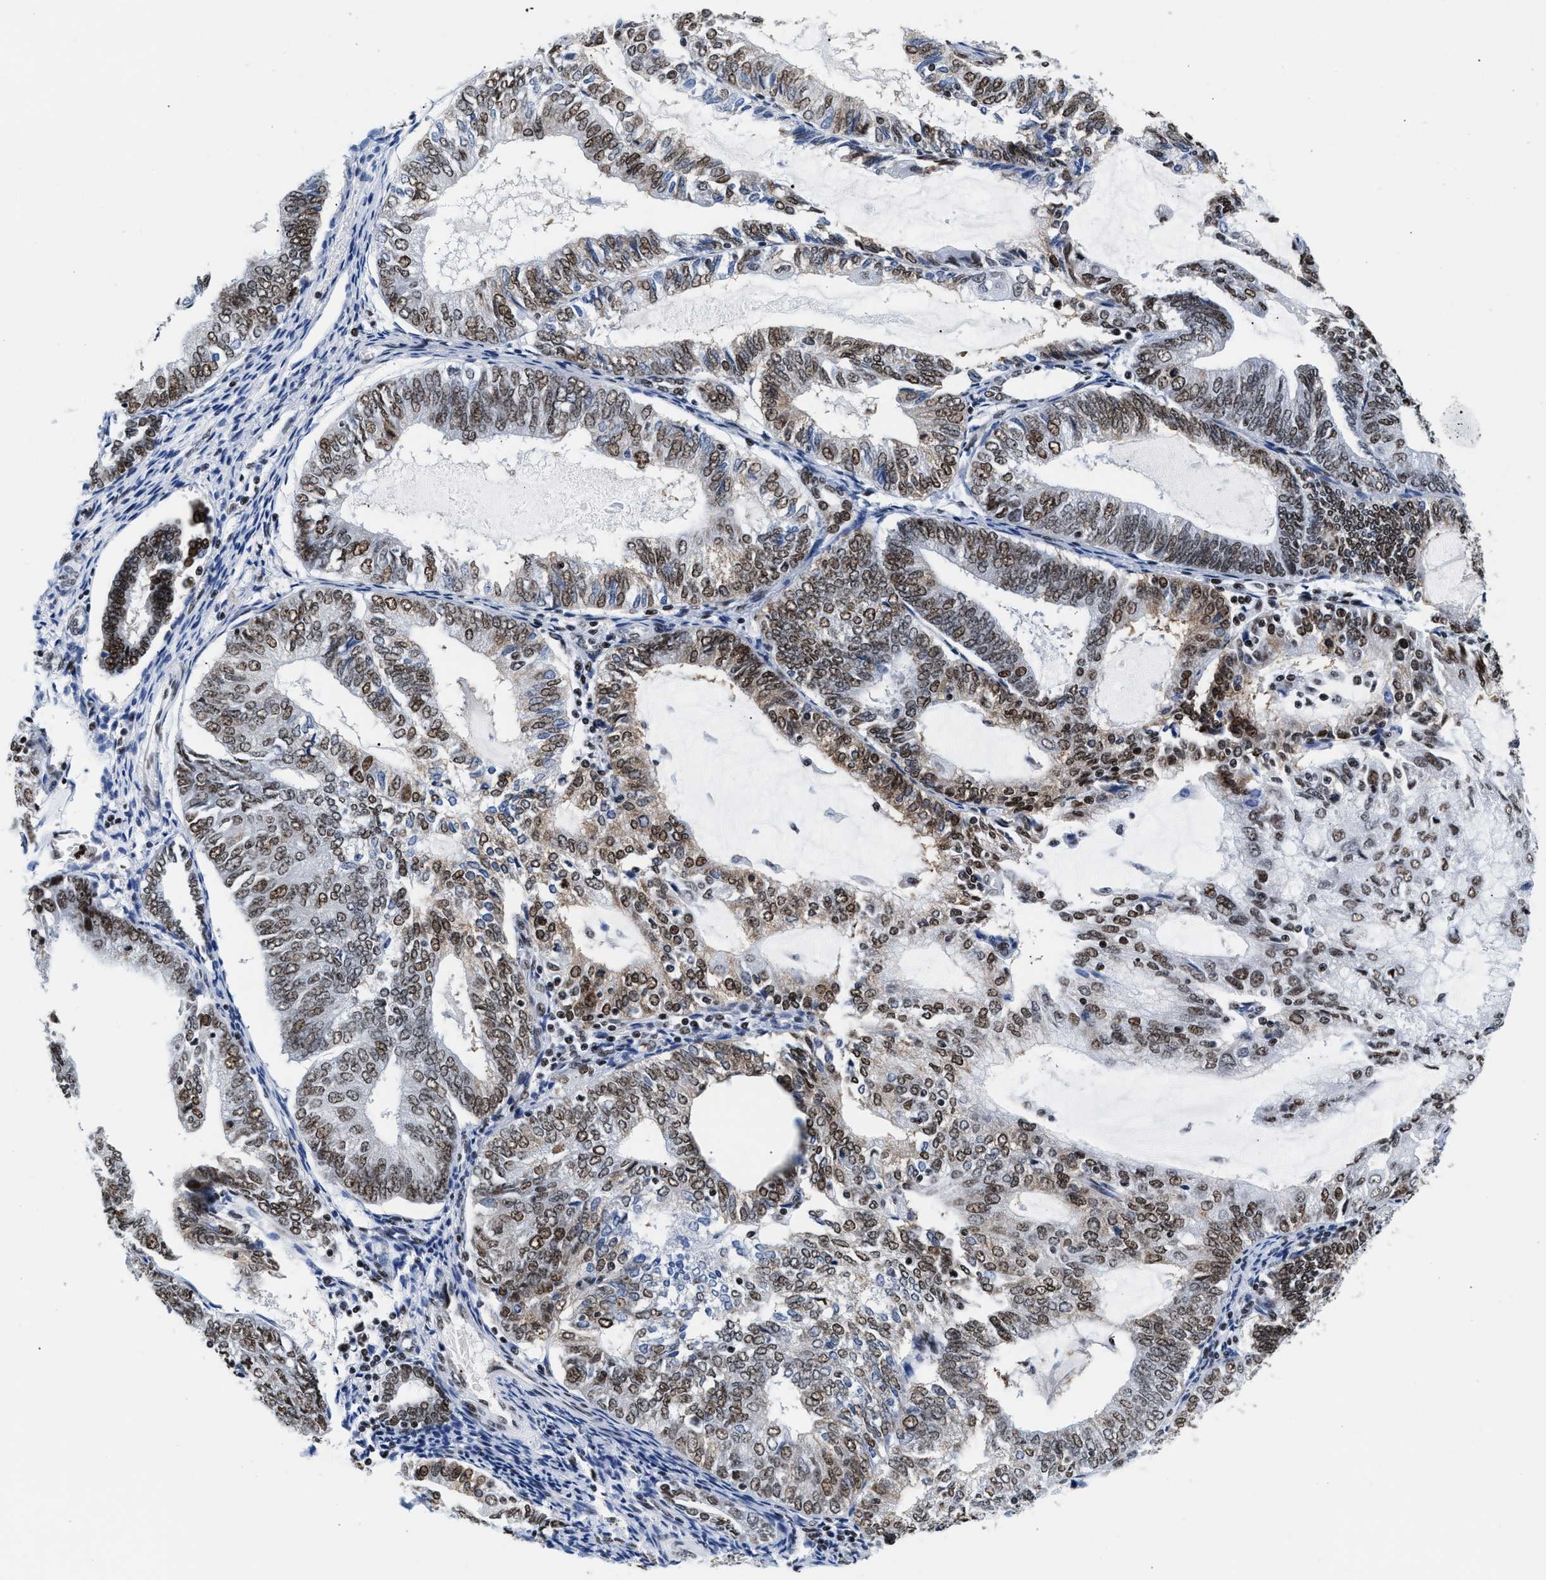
{"staining": {"intensity": "moderate", "quantity": ">75%", "location": "nuclear"}, "tissue": "endometrial cancer", "cell_type": "Tumor cells", "image_type": "cancer", "snomed": [{"axis": "morphology", "description": "Adenocarcinoma, NOS"}, {"axis": "topography", "description": "Endometrium"}], "caption": "Protein analysis of adenocarcinoma (endometrial) tissue exhibits moderate nuclear staining in about >75% of tumor cells.", "gene": "RAD21", "patient": {"sex": "female", "age": 81}}